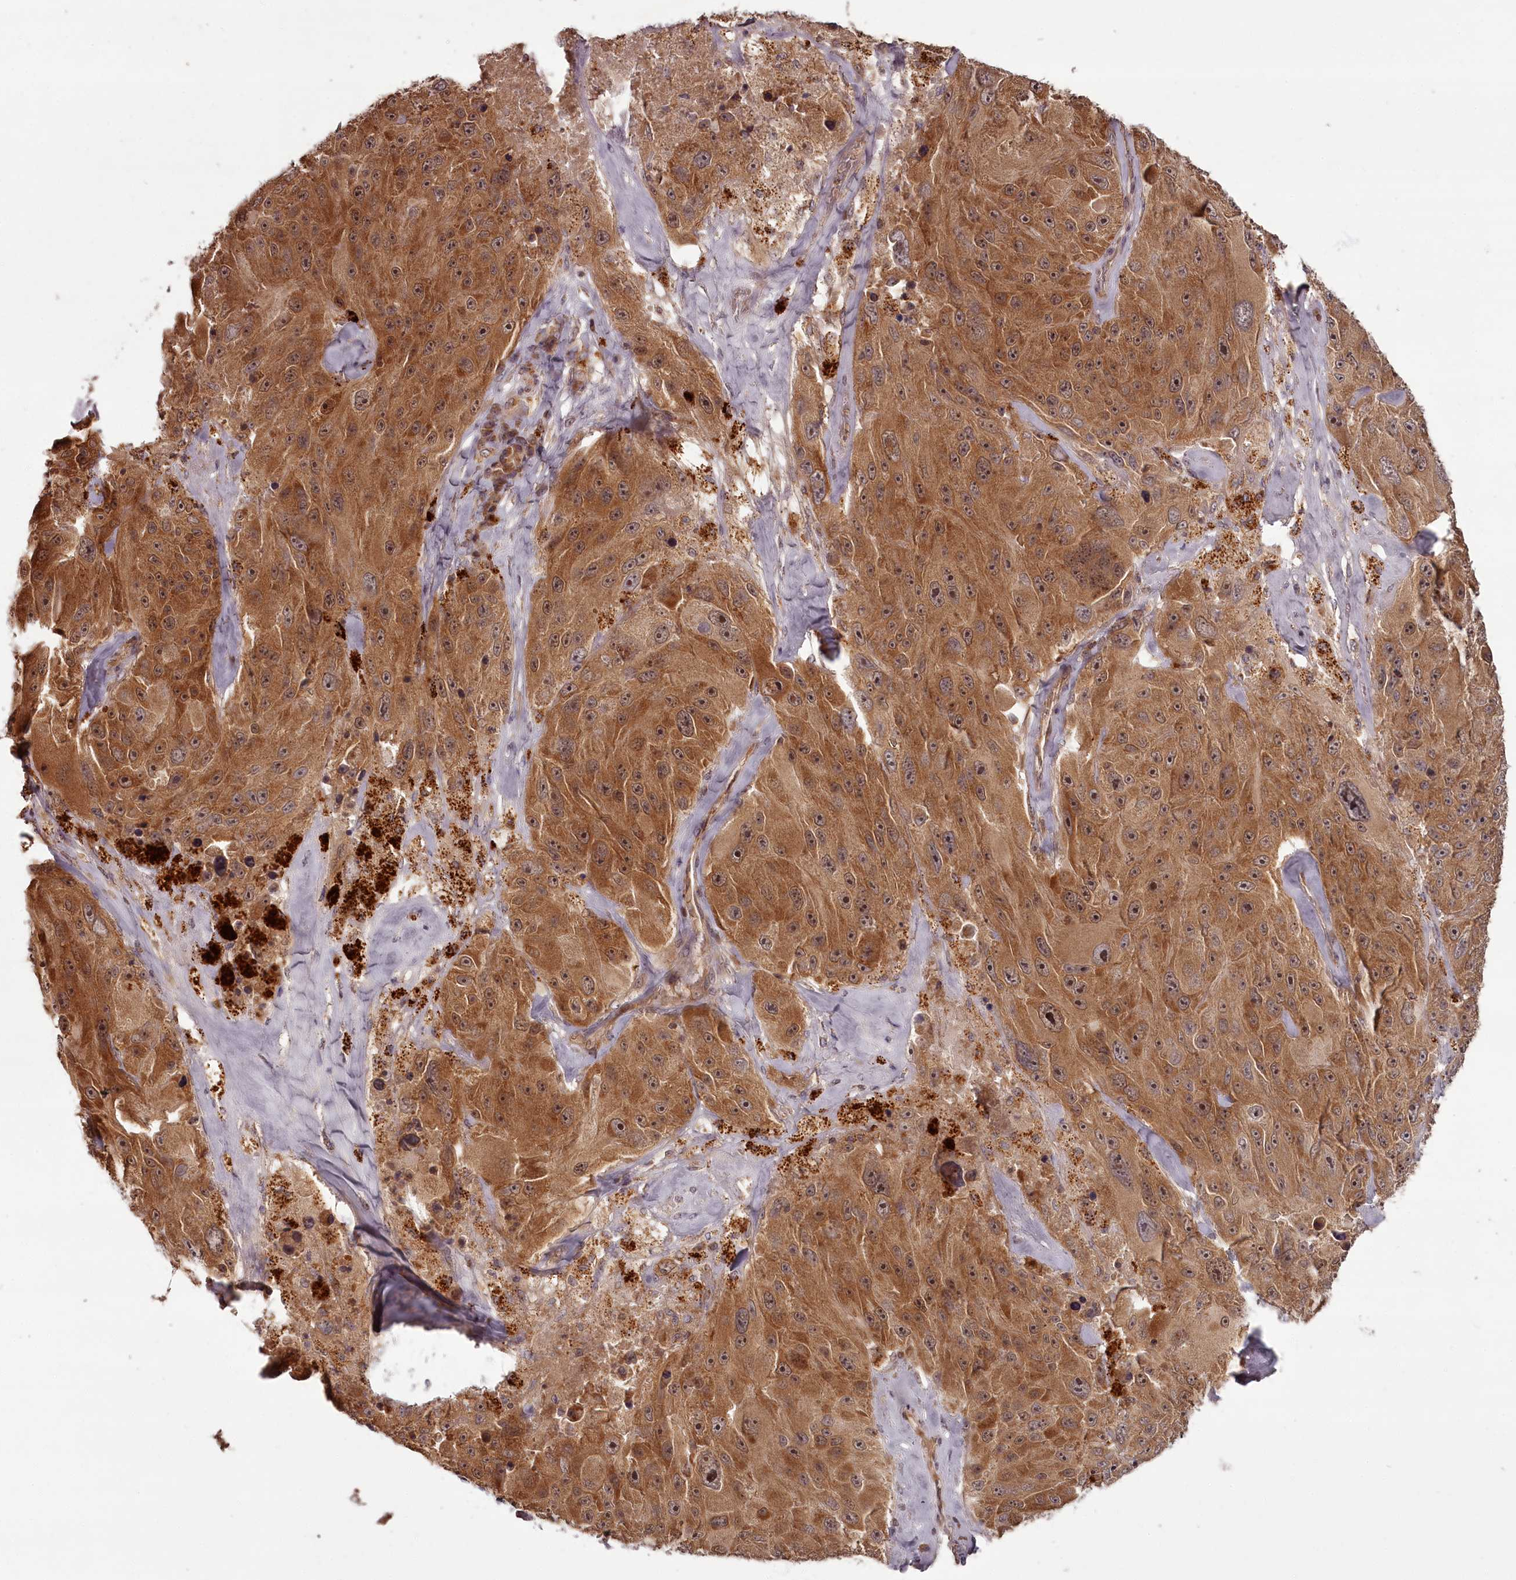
{"staining": {"intensity": "moderate", "quantity": ">75%", "location": "cytoplasmic/membranous"}, "tissue": "melanoma", "cell_type": "Tumor cells", "image_type": "cancer", "snomed": [{"axis": "morphology", "description": "Malignant melanoma, Metastatic site"}, {"axis": "topography", "description": "Lymph node"}], "caption": "Immunohistochemistry image of malignant melanoma (metastatic site) stained for a protein (brown), which demonstrates medium levels of moderate cytoplasmic/membranous positivity in about >75% of tumor cells.", "gene": "PCBP2", "patient": {"sex": "male", "age": 62}}